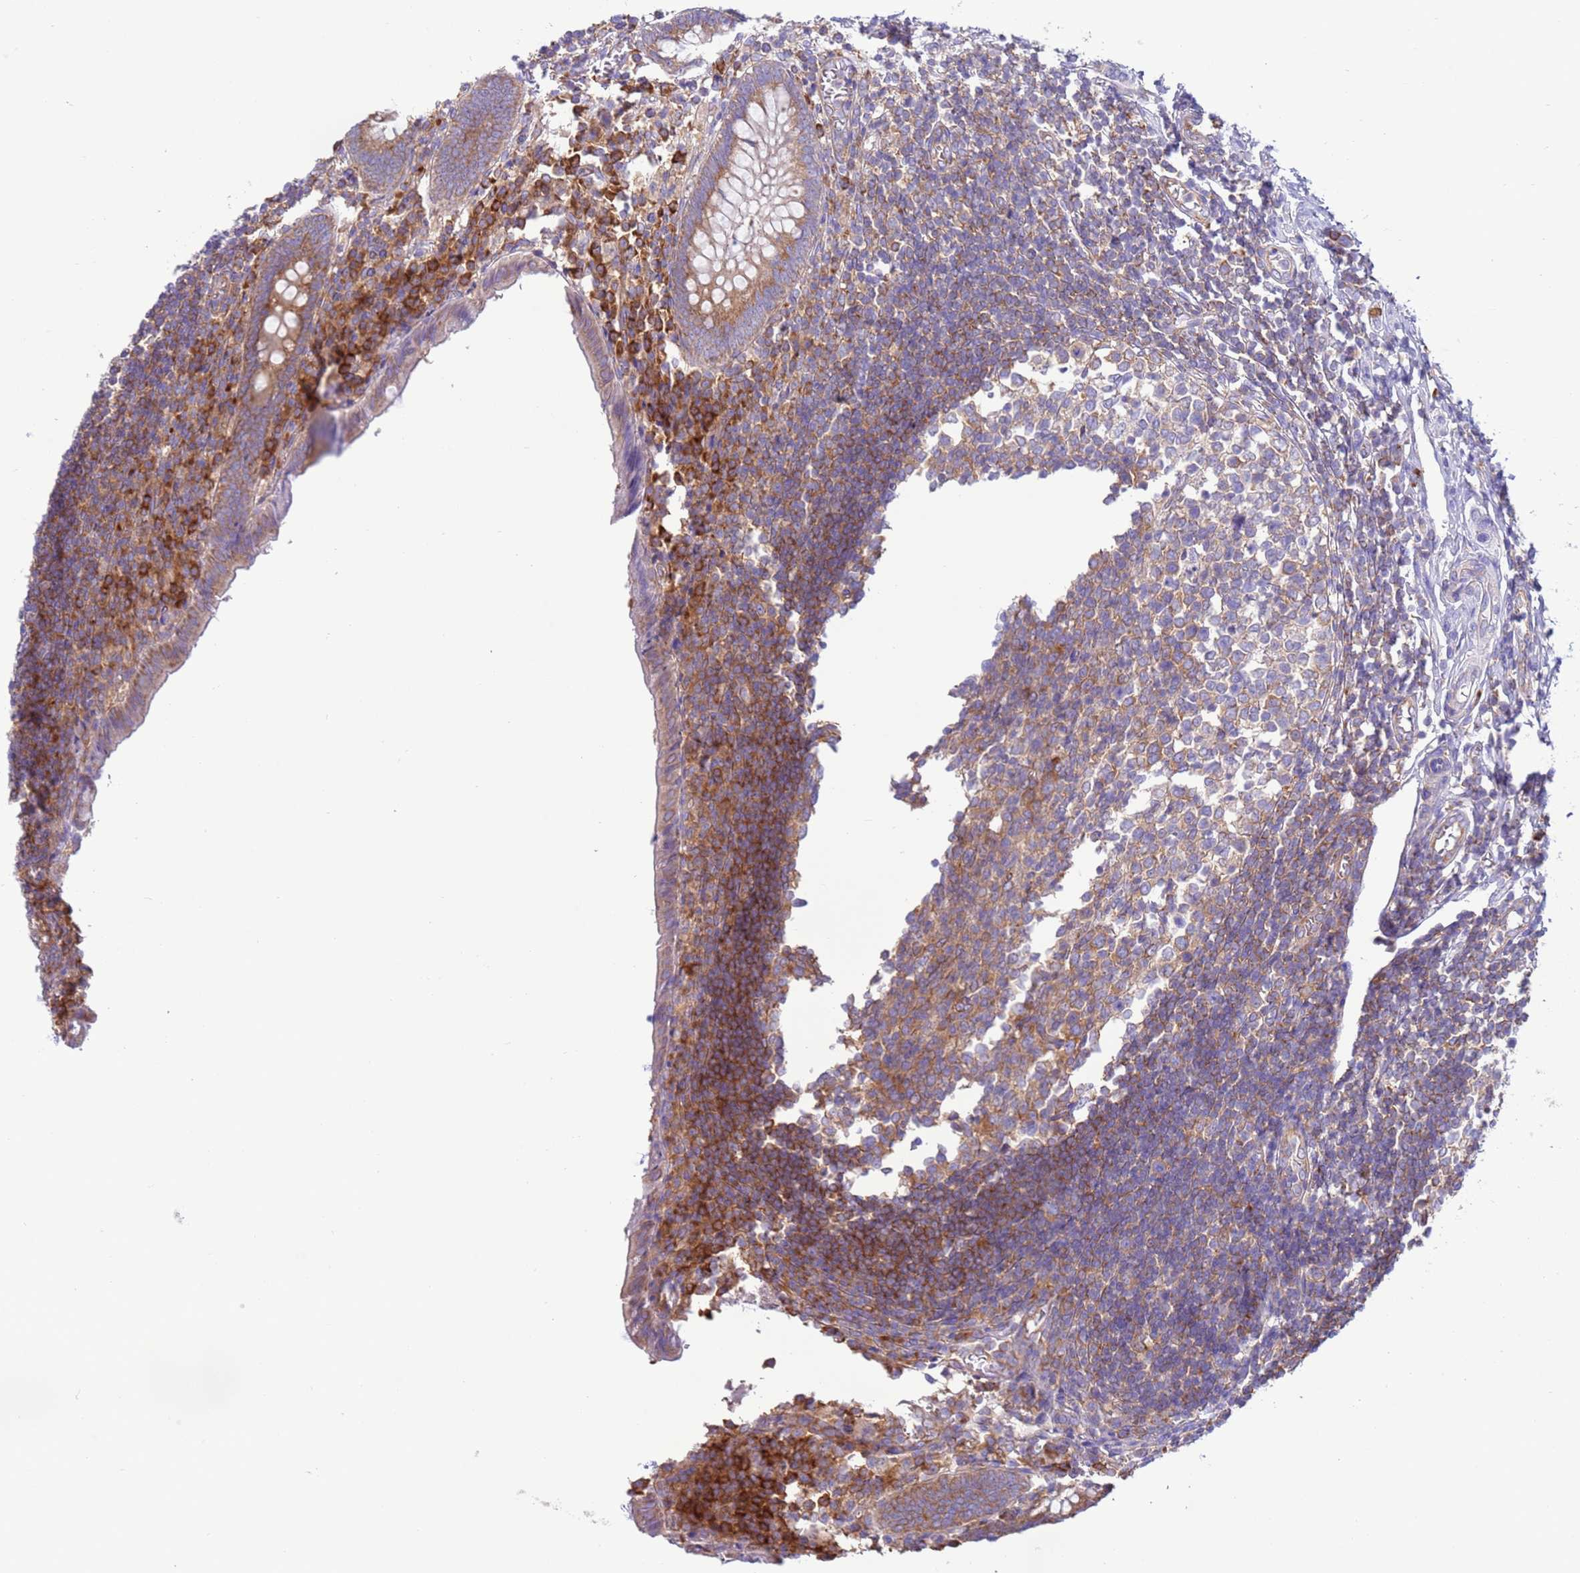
{"staining": {"intensity": "moderate", "quantity": ">75%", "location": "cytoplasmic/membranous"}, "tissue": "appendix", "cell_type": "Glandular cells", "image_type": "normal", "snomed": [{"axis": "morphology", "description": "Normal tissue, NOS"}, {"axis": "topography", "description": "Appendix"}], "caption": "Moderate cytoplasmic/membranous protein expression is identified in about >75% of glandular cells in appendix. (Stains: DAB (3,3'-diaminobenzidine) in brown, nuclei in blue, Microscopy: brightfield microscopy at high magnification).", "gene": "VARS1", "patient": {"sex": "female", "age": 17}}